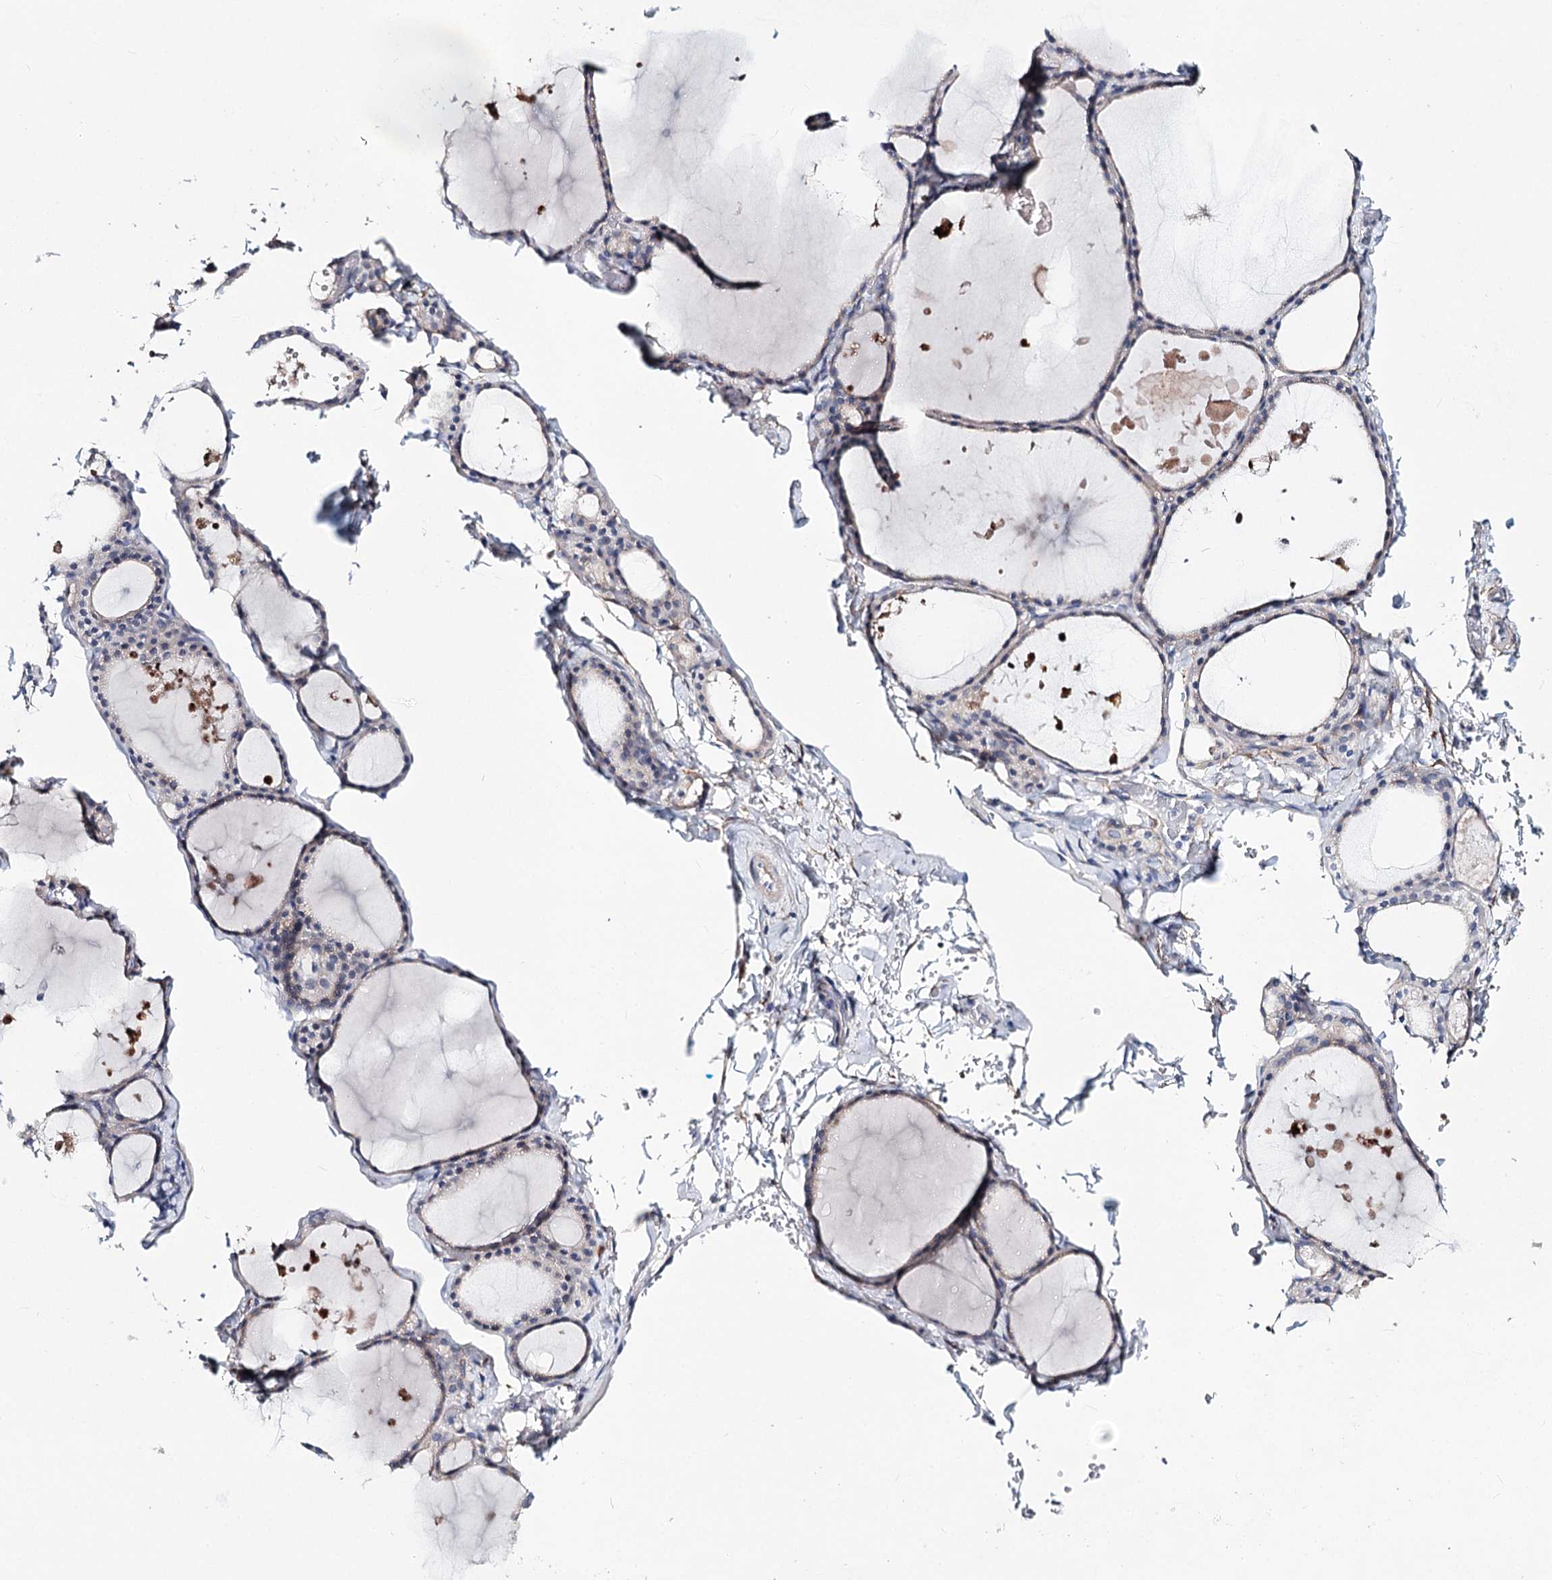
{"staining": {"intensity": "negative", "quantity": "none", "location": "none"}, "tissue": "thyroid gland", "cell_type": "Glandular cells", "image_type": "normal", "snomed": [{"axis": "morphology", "description": "Normal tissue, NOS"}, {"axis": "topography", "description": "Thyroid gland"}], "caption": "An image of human thyroid gland is negative for staining in glandular cells. (Stains: DAB (3,3'-diaminobenzidine) immunohistochemistry (IHC) with hematoxylin counter stain, Microscopy: brightfield microscopy at high magnification).", "gene": "TEX12", "patient": {"sex": "male", "age": 56}}